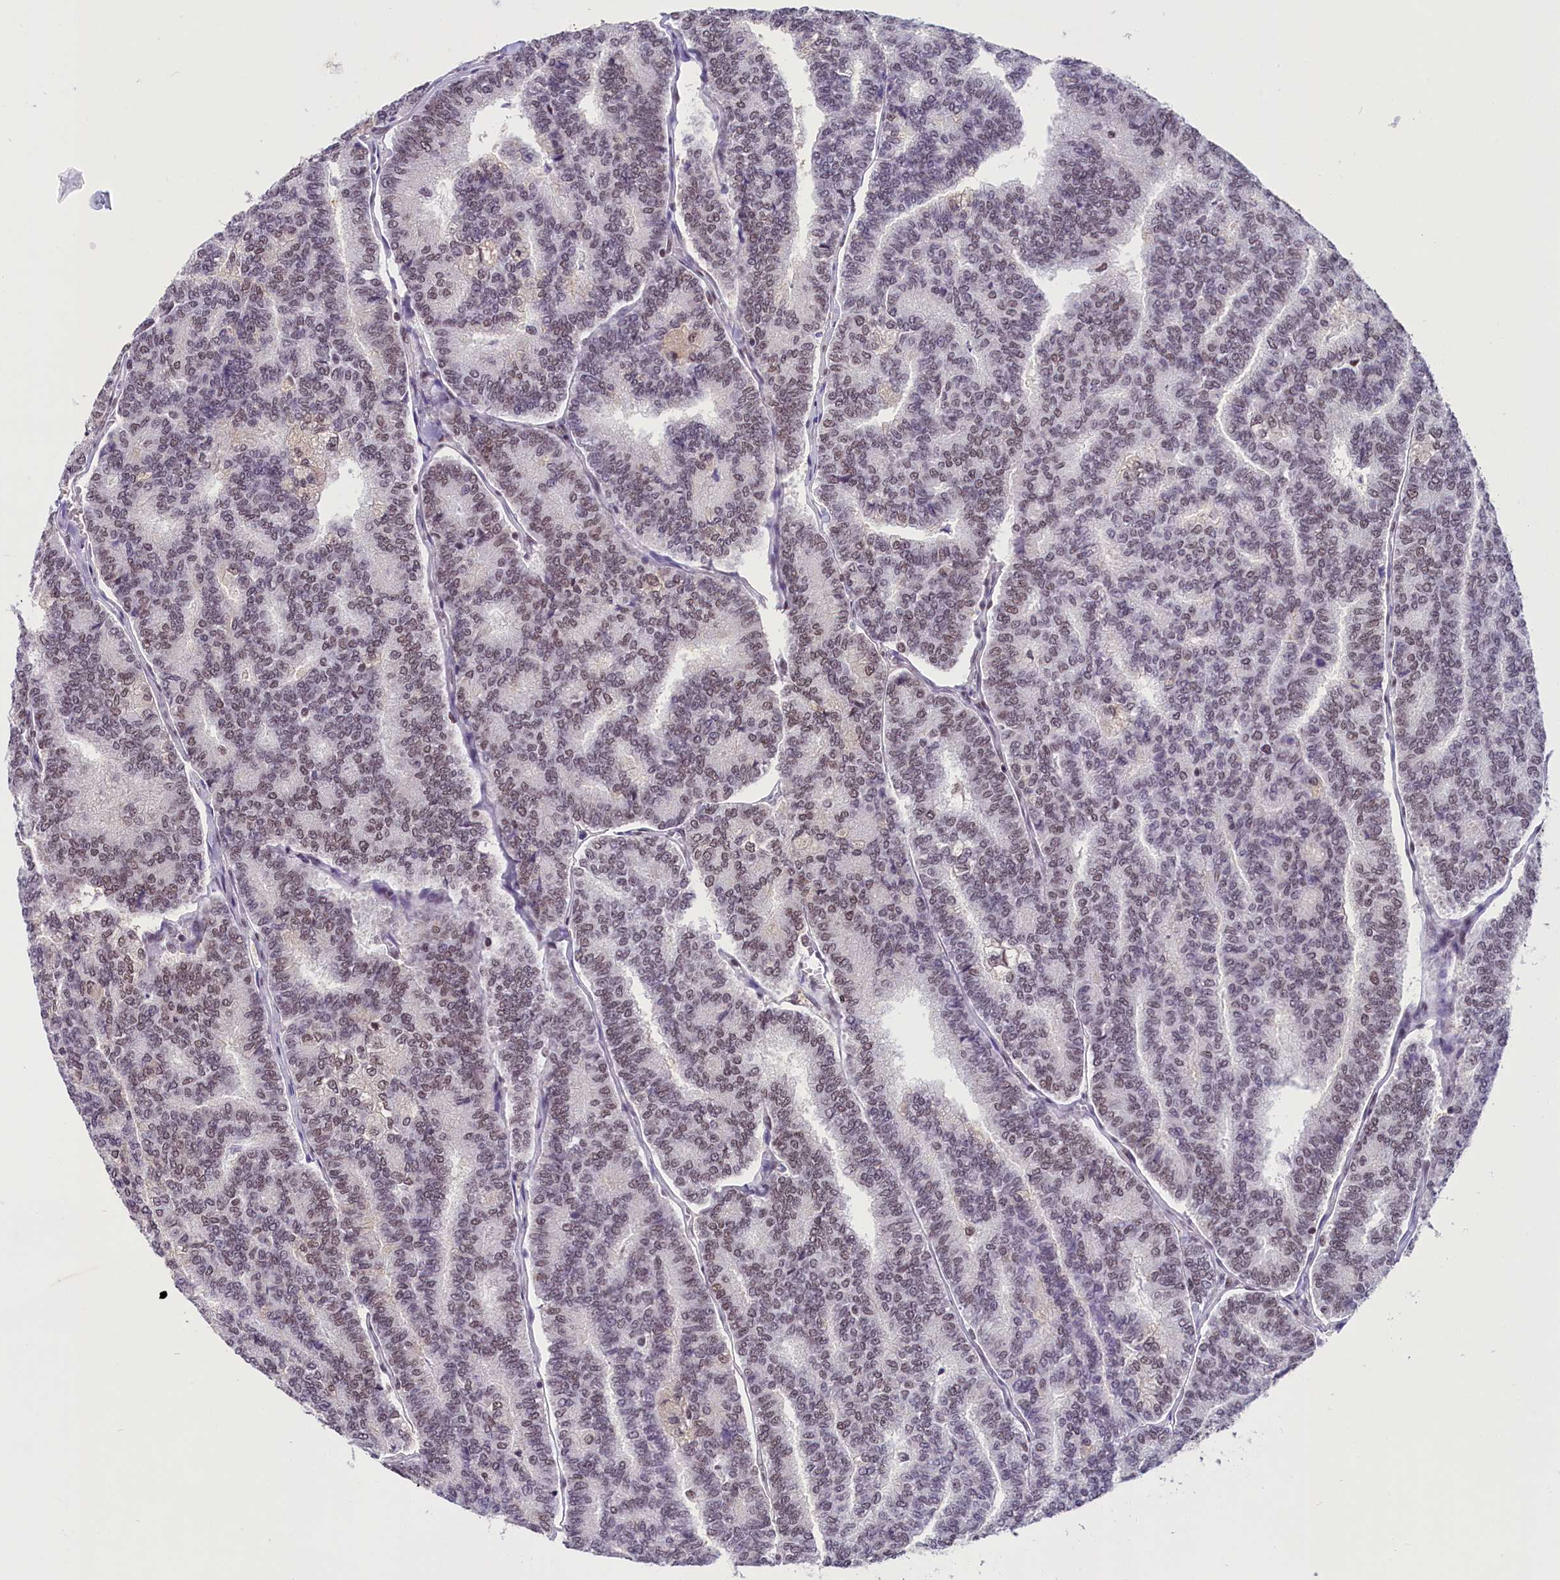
{"staining": {"intensity": "weak", "quantity": "25%-75%", "location": "nuclear"}, "tissue": "thyroid cancer", "cell_type": "Tumor cells", "image_type": "cancer", "snomed": [{"axis": "morphology", "description": "Papillary adenocarcinoma, NOS"}, {"axis": "topography", "description": "Thyroid gland"}], "caption": "Thyroid cancer (papillary adenocarcinoma) was stained to show a protein in brown. There is low levels of weak nuclear positivity in approximately 25%-75% of tumor cells.", "gene": "ZC3H4", "patient": {"sex": "female", "age": 35}}